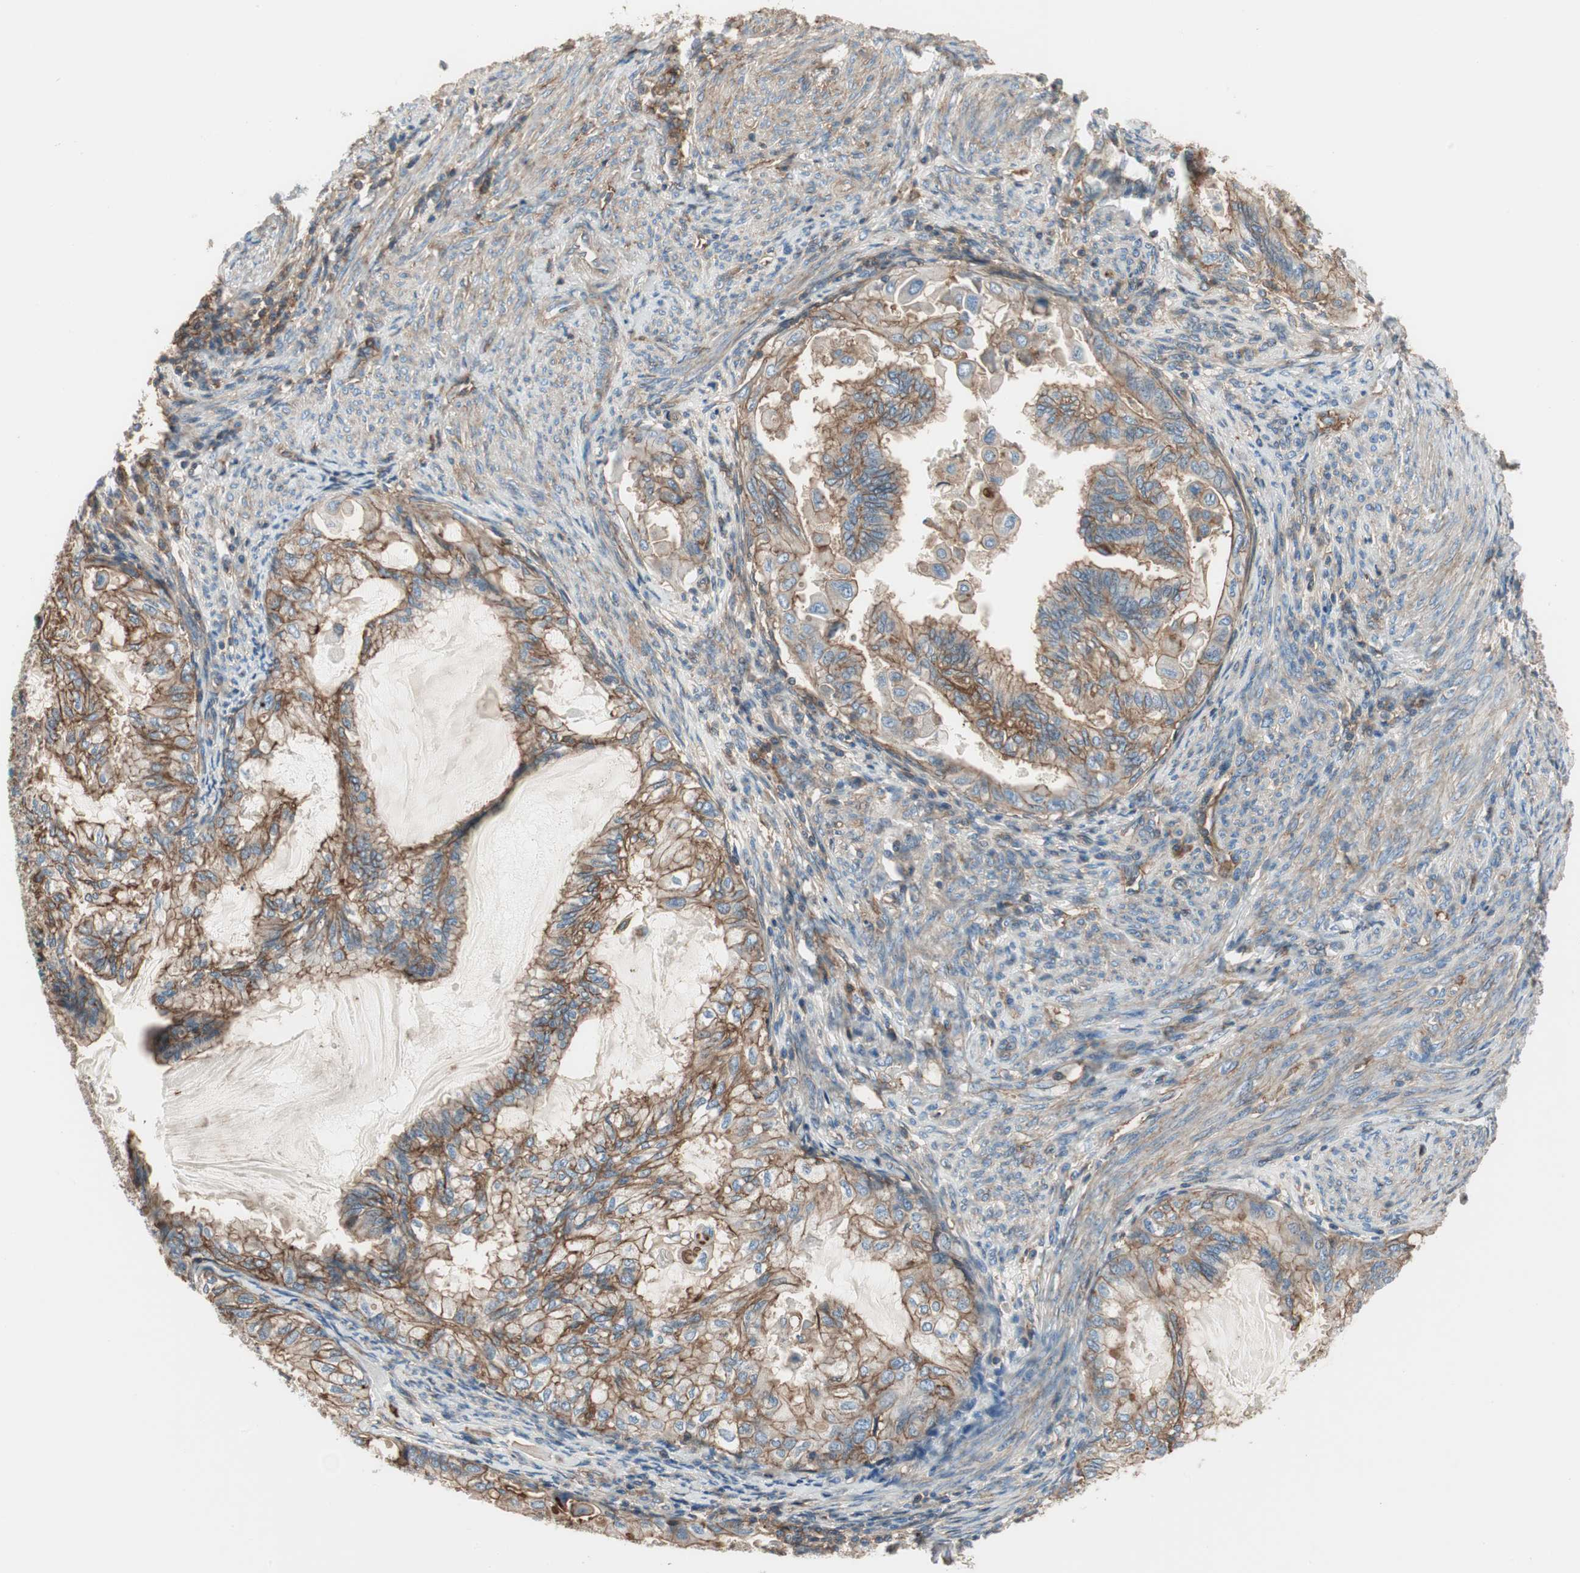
{"staining": {"intensity": "moderate", "quantity": ">75%", "location": "cytoplasmic/membranous"}, "tissue": "cervical cancer", "cell_type": "Tumor cells", "image_type": "cancer", "snomed": [{"axis": "morphology", "description": "Normal tissue, NOS"}, {"axis": "morphology", "description": "Adenocarcinoma, NOS"}, {"axis": "topography", "description": "Cervix"}, {"axis": "topography", "description": "Endometrium"}], "caption": "The micrograph displays staining of cervical cancer, revealing moderate cytoplasmic/membranous protein staining (brown color) within tumor cells.", "gene": "IL1RL1", "patient": {"sex": "female", "age": 86}}